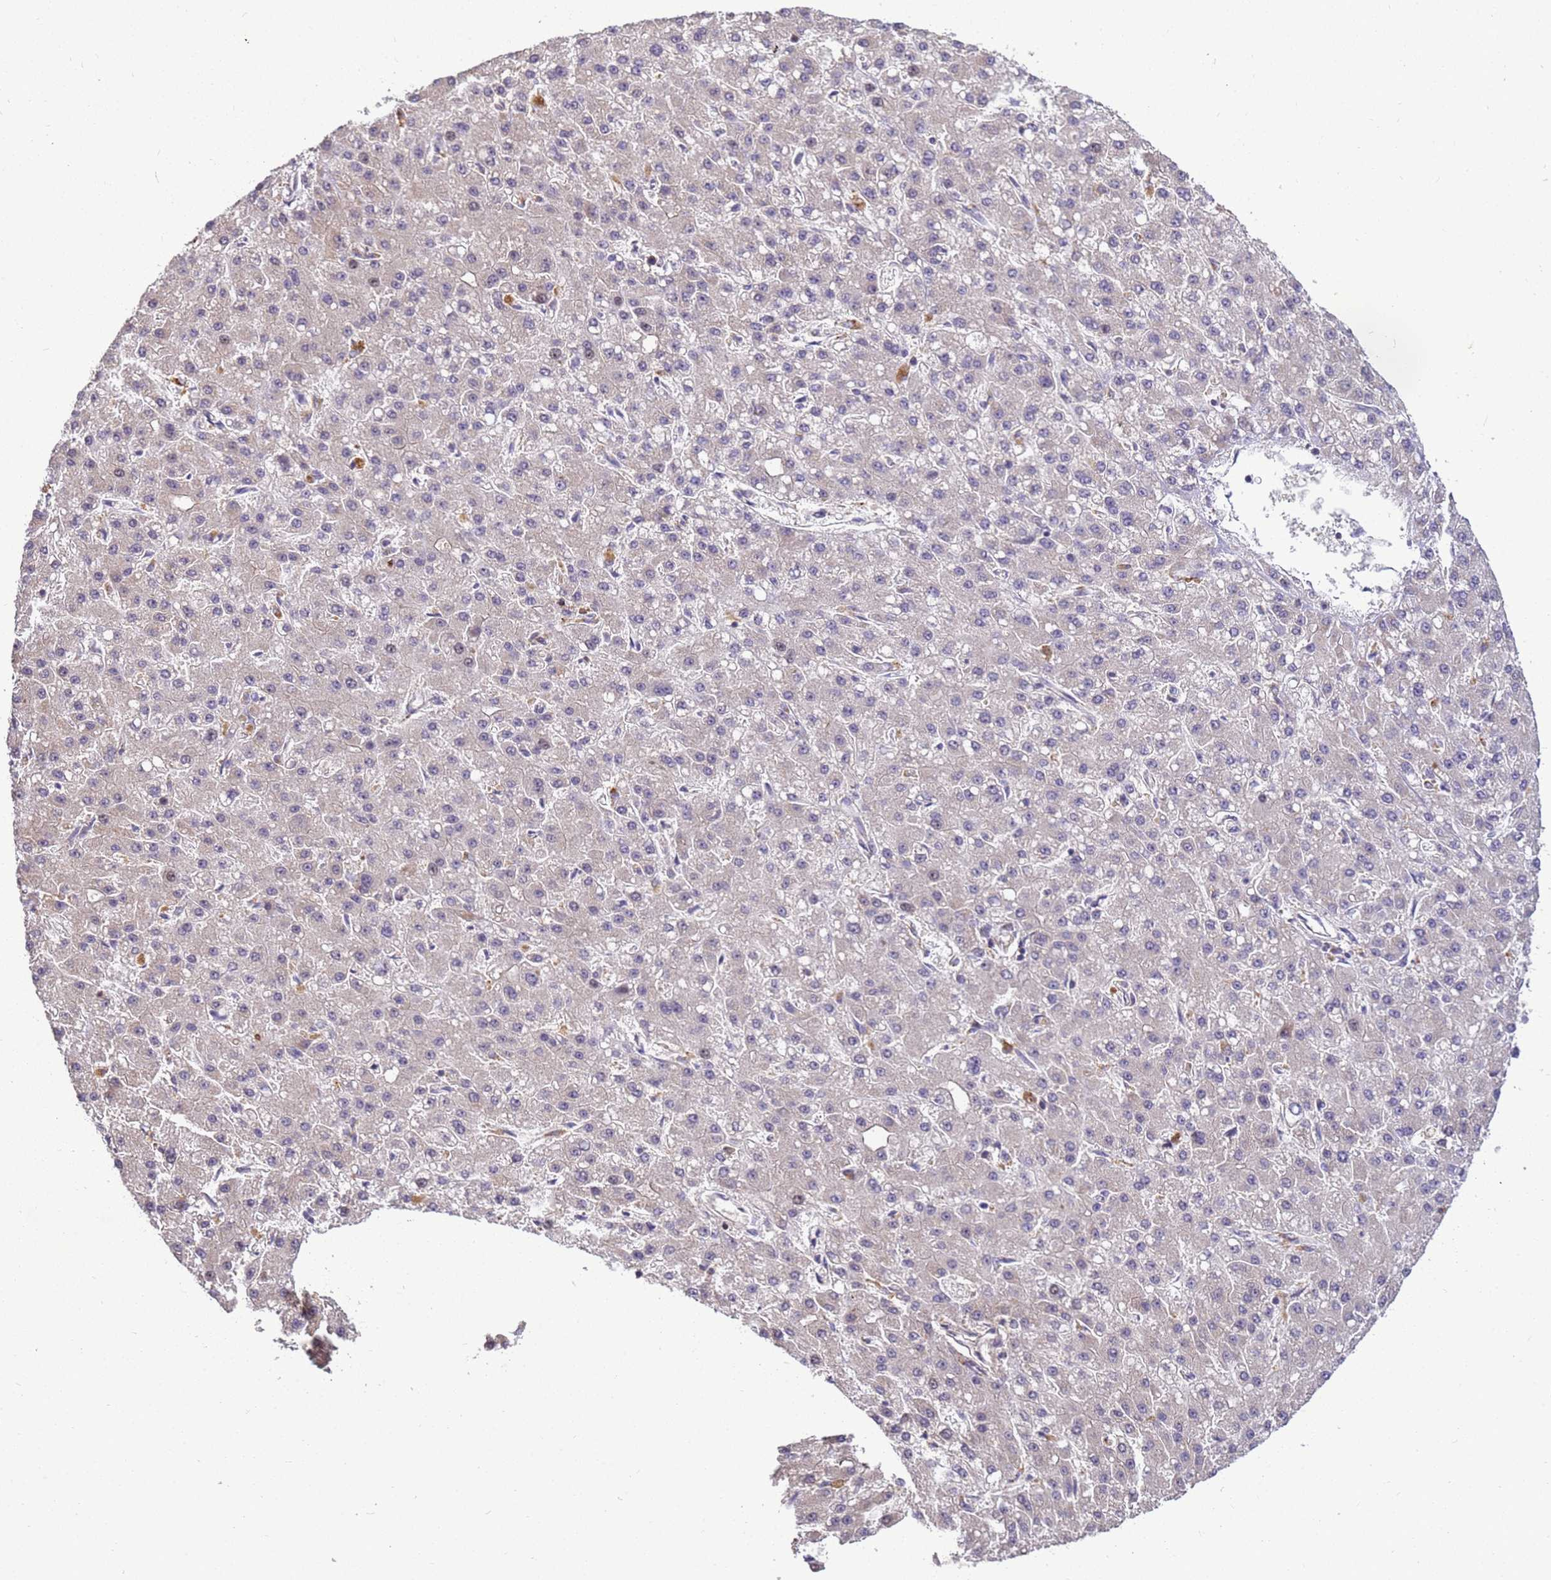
{"staining": {"intensity": "negative", "quantity": "none", "location": "none"}, "tissue": "liver cancer", "cell_type": "Tumor cells", "image_type": "cancer", "snomed": [{"axis": "morphology", "description": "Carcinoma, Hepatocellular, NOS"}, {"axis": "topography", "description": "Liver"}], "caption": "The image displays no staining of tumor cells in liver cancer. (DAB (3,3'-diaminobenzidine) immunohistochemistry visualized using brightfield microscopy, high magnification).", "gene": "TMEM74B", "patient": {"sex": "male", "age": 67}}